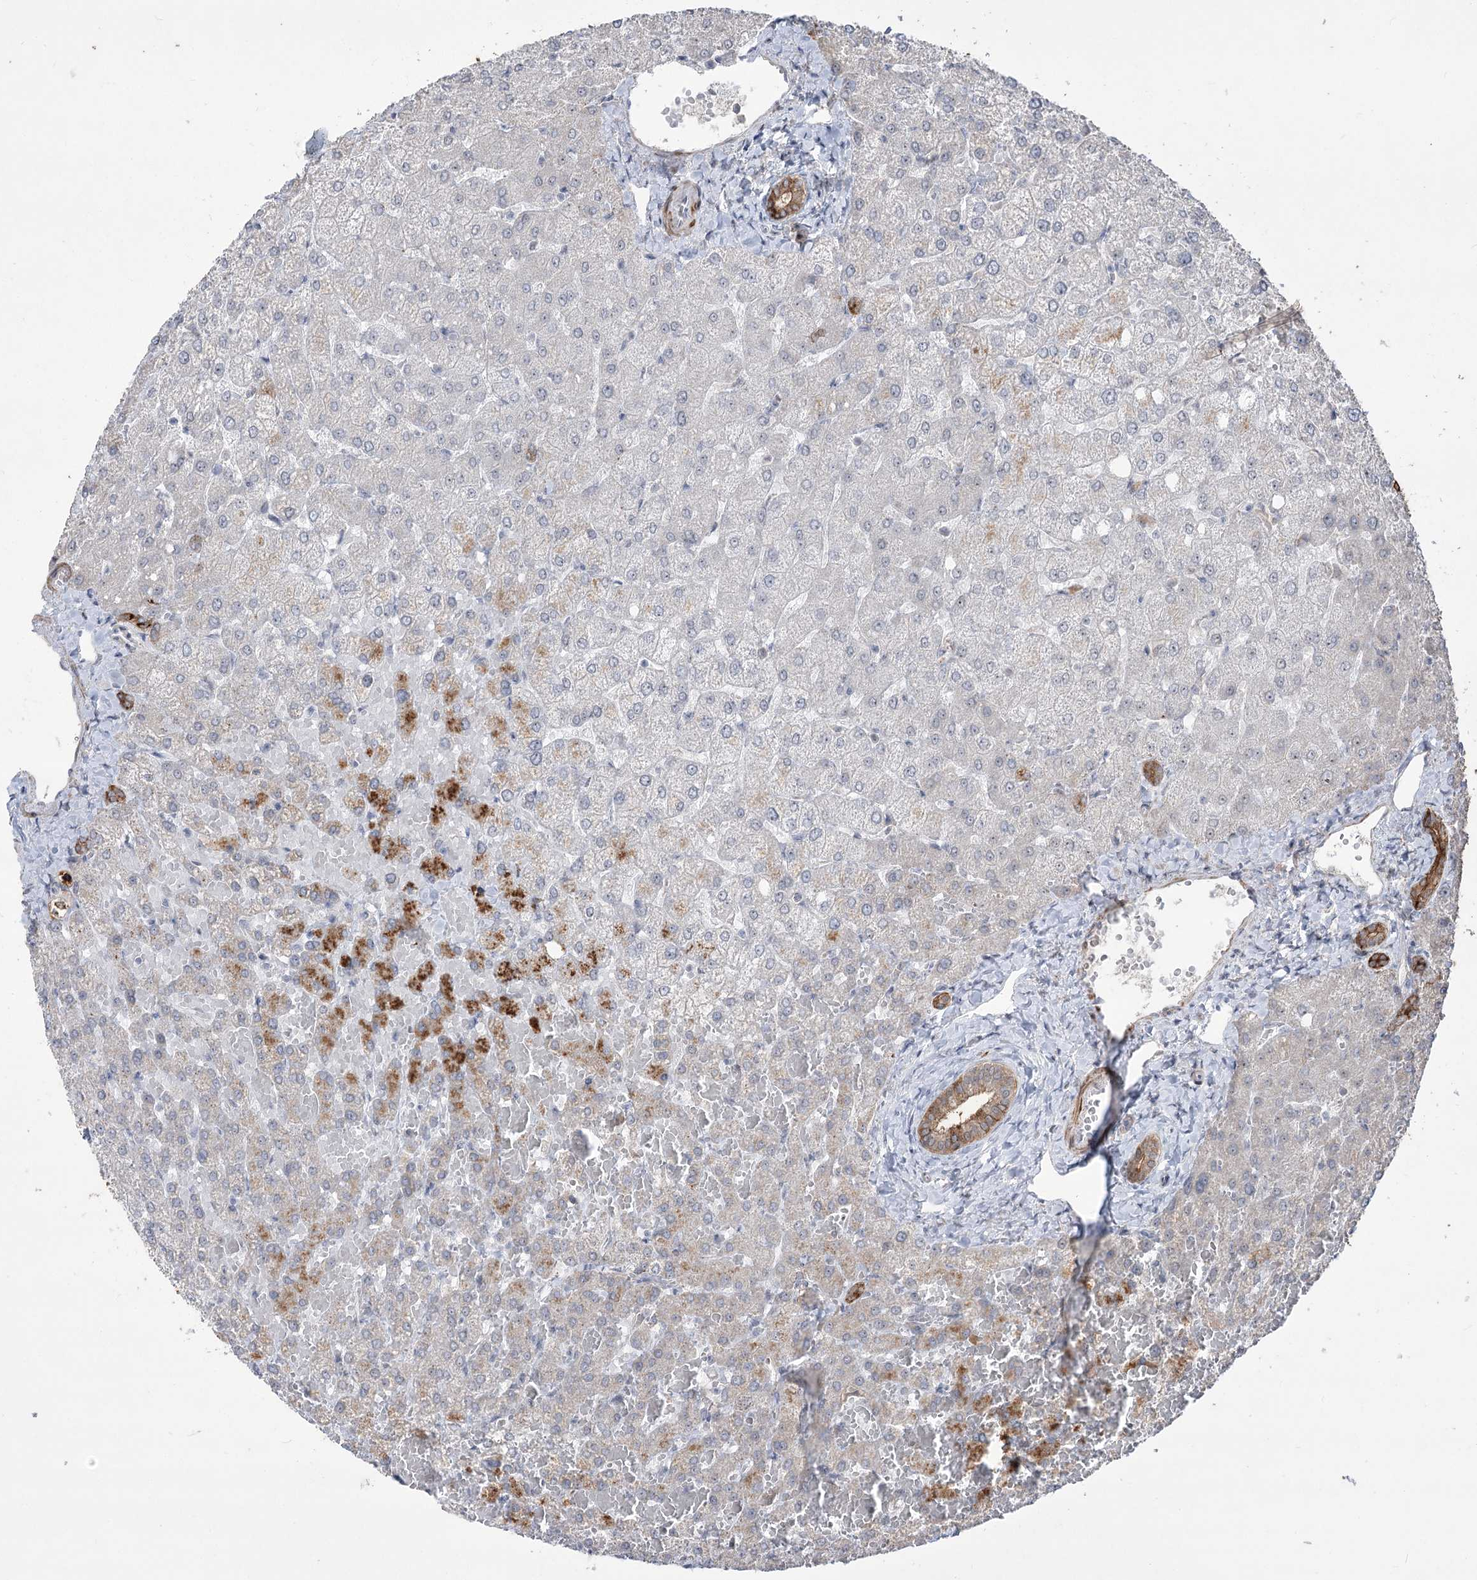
{"staining": {"intensity": "moderate", "quantity": ">75%", "location": "cytoplasmic/membranous"}, "tissue": "liver", "cell_type": "Cholangiocytes", "image_type": "normal", "snomed": [{"axis": "morphology", "description": "Normal tissue, NOS"}, {"axis": "topography", "description": "Liver"}], "caption": "An immunohistochemistry (IHC) histopathology image of unremarkable tissue is shown. Protein staining in brown highlights moderate cytoplasmic/membranous positivity in liver within cholangiocytes. (IHC, brightfield microscopy, high magnification).", "gene": "ZSCAN23", "patient": {"sex": "female", "age": 54}}